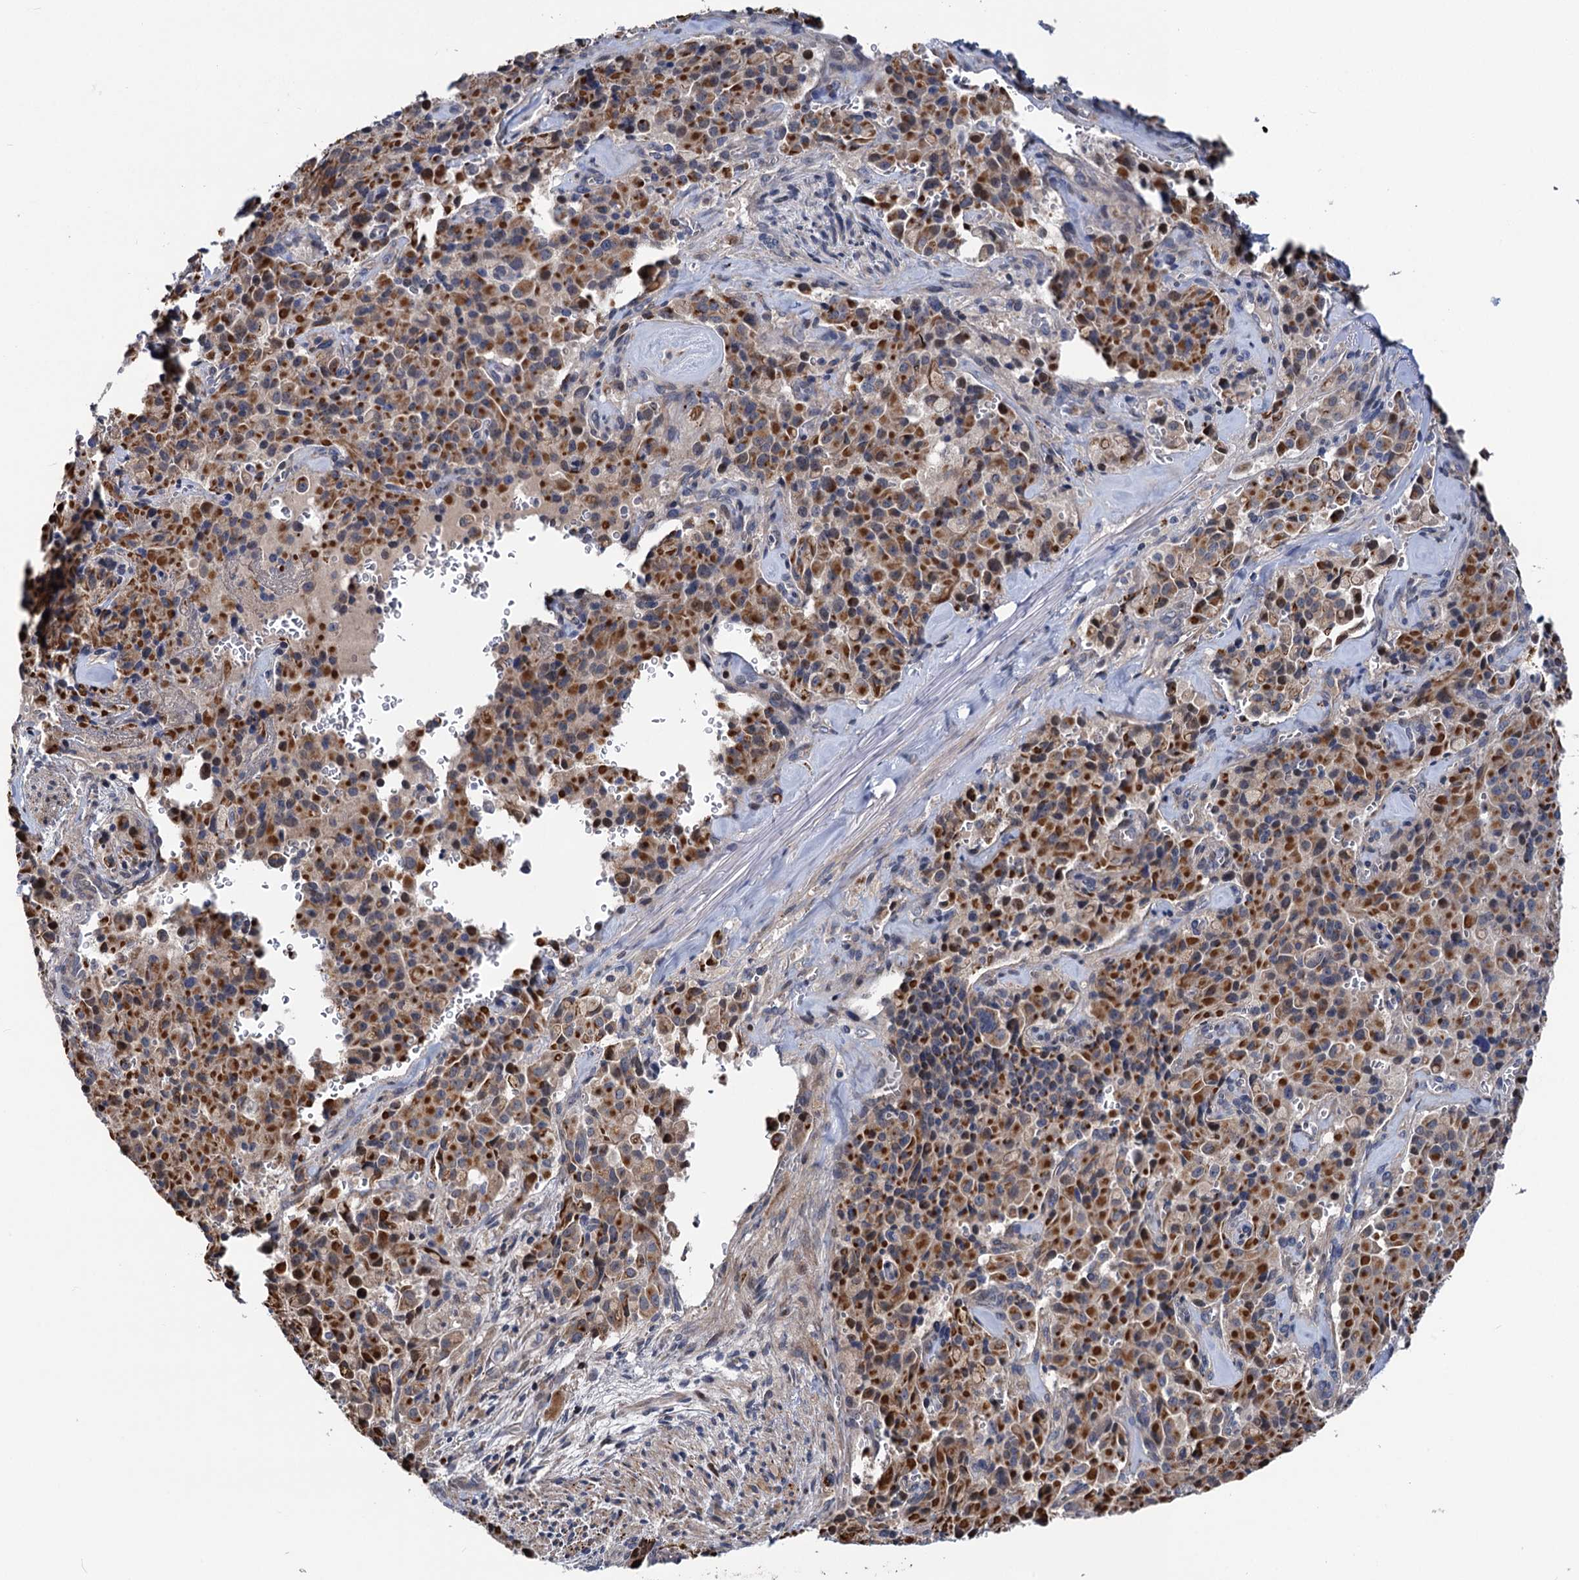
{"staining": {"intensity": "moderate", "quantity": ">75%", "location": "cytoplasmic/membranous"}, "tissue": "pancreatic cancer", "cell_type": "Tumor cells", "image_type": "cancer", "snomed": [{"axis": "morphology", "description": "Adenocarcinoma, NOS"}, {"axis": "topography", "description": "Pancreas"}], "caption": "There is medium levels of moderate cytoplasmic/membranous staining in tumor cells of pancreatic cancer (adenocarcinoma), as demonstrated by immunohistochemical staining (brown color).", "gene": "UBR1", "patient": {"sex": "male", "age": 65}}